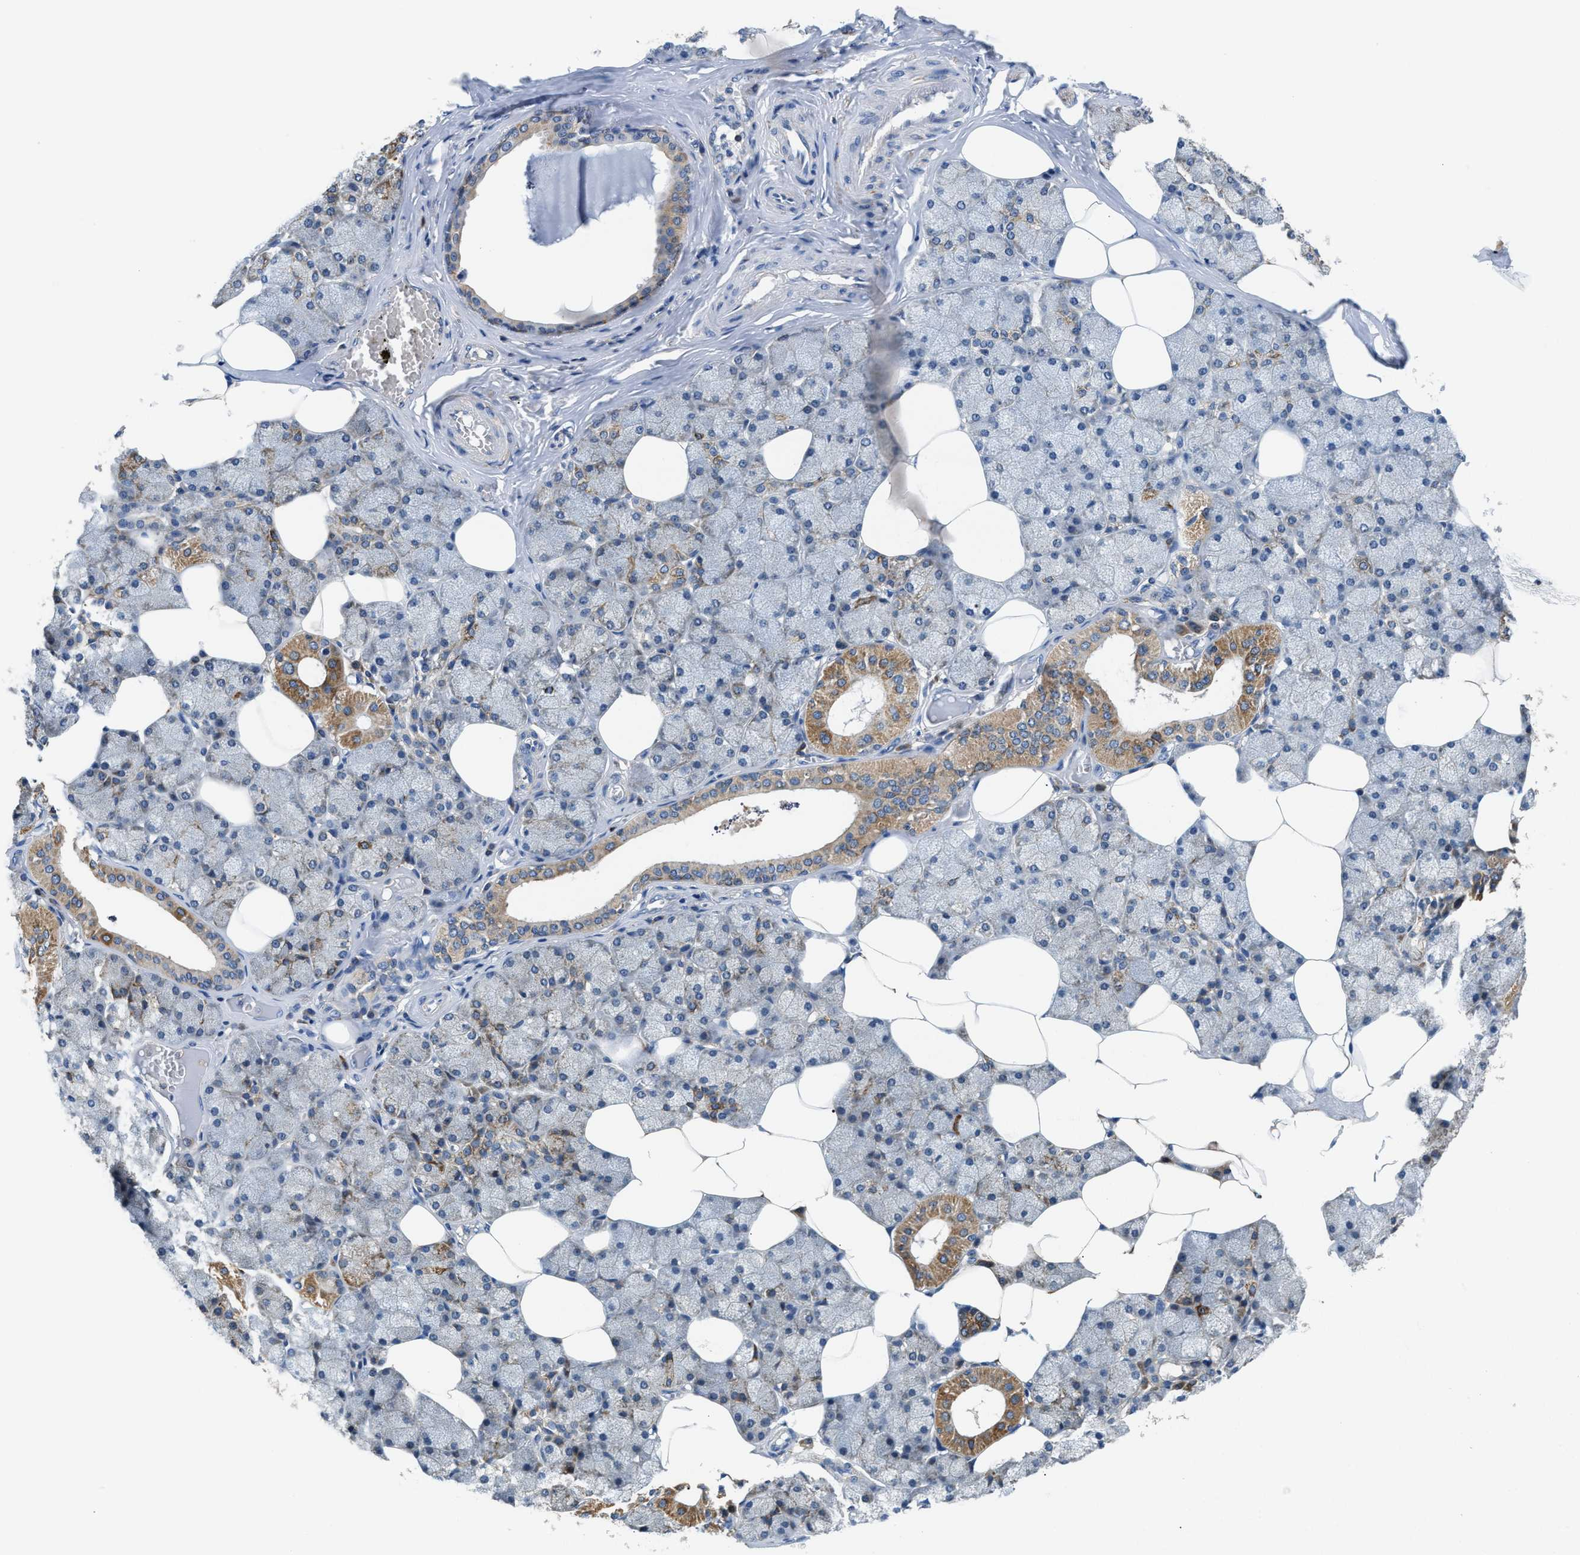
{"staining": {"intensity": "moderate", "quantity": "25%-75%", "location": "cytoplasmic/membranous"}, "tissue": "salivary gland", "cell_type": "Glandular cells", "image_type": "normal", "snomed": [{"axis": "morphology", "description": "Normal tissue, NOS"}, {"axis": "topography", "description": "Salivary gland"}], "caption": "High-power microscopy captured an IHC photomicrograph of normal salivary gland, revealing moderate cytoplasmic/membranous expression in about 25%-75% of glandular cells.", "gene": "CCM2", "patient": {"sex": "male", "age": 62}}